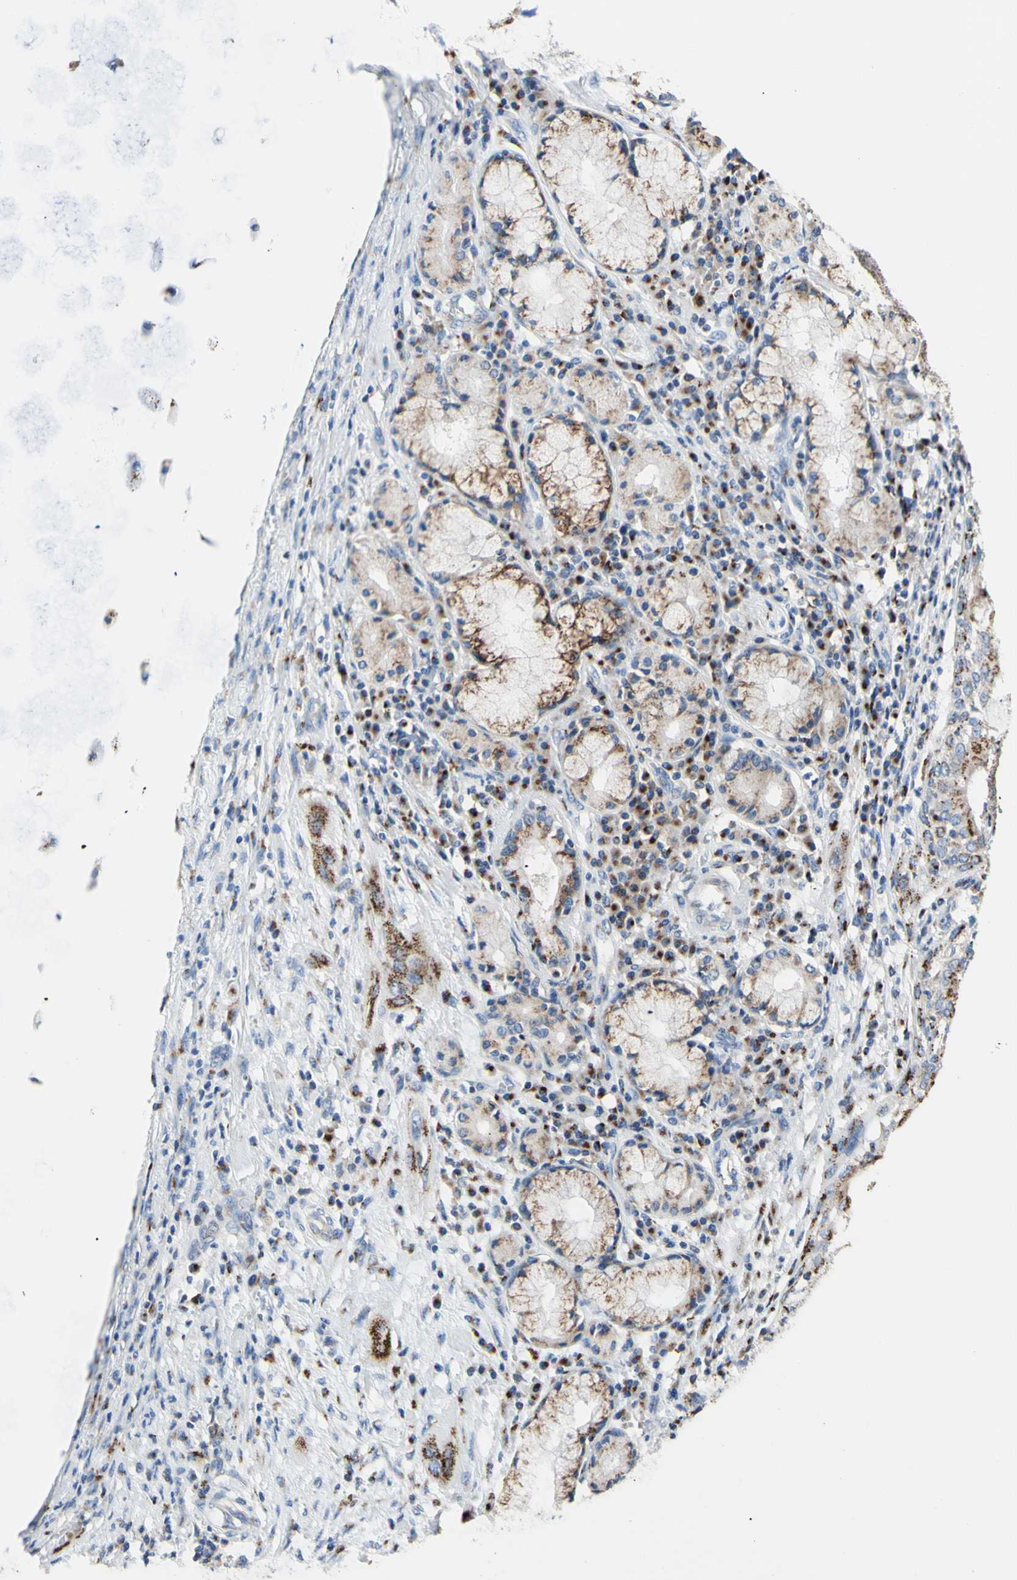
{"staining": {"intensity": "moderate", "quantity": "25%-75%", "location": "cytoplasmic/membranous"}, "tissue": "lung cancer", "cell_type": "Tumor cells", "image_type": "cancer", "snomed": [{"axis": "morphology", "description": "Squamous cell carcinoma, NOS"}, {"axis": "topography", "description": "Lung"}], "caption": "The histopathology image demonstrates staining of lung cancer (squamous cell carcinoma), revealing moderate cytoplasmic/membranous protein staining (brown color) within tumor cells.", "gene": "GALNT2", "patient": {"sex": "female", "age": 47}}